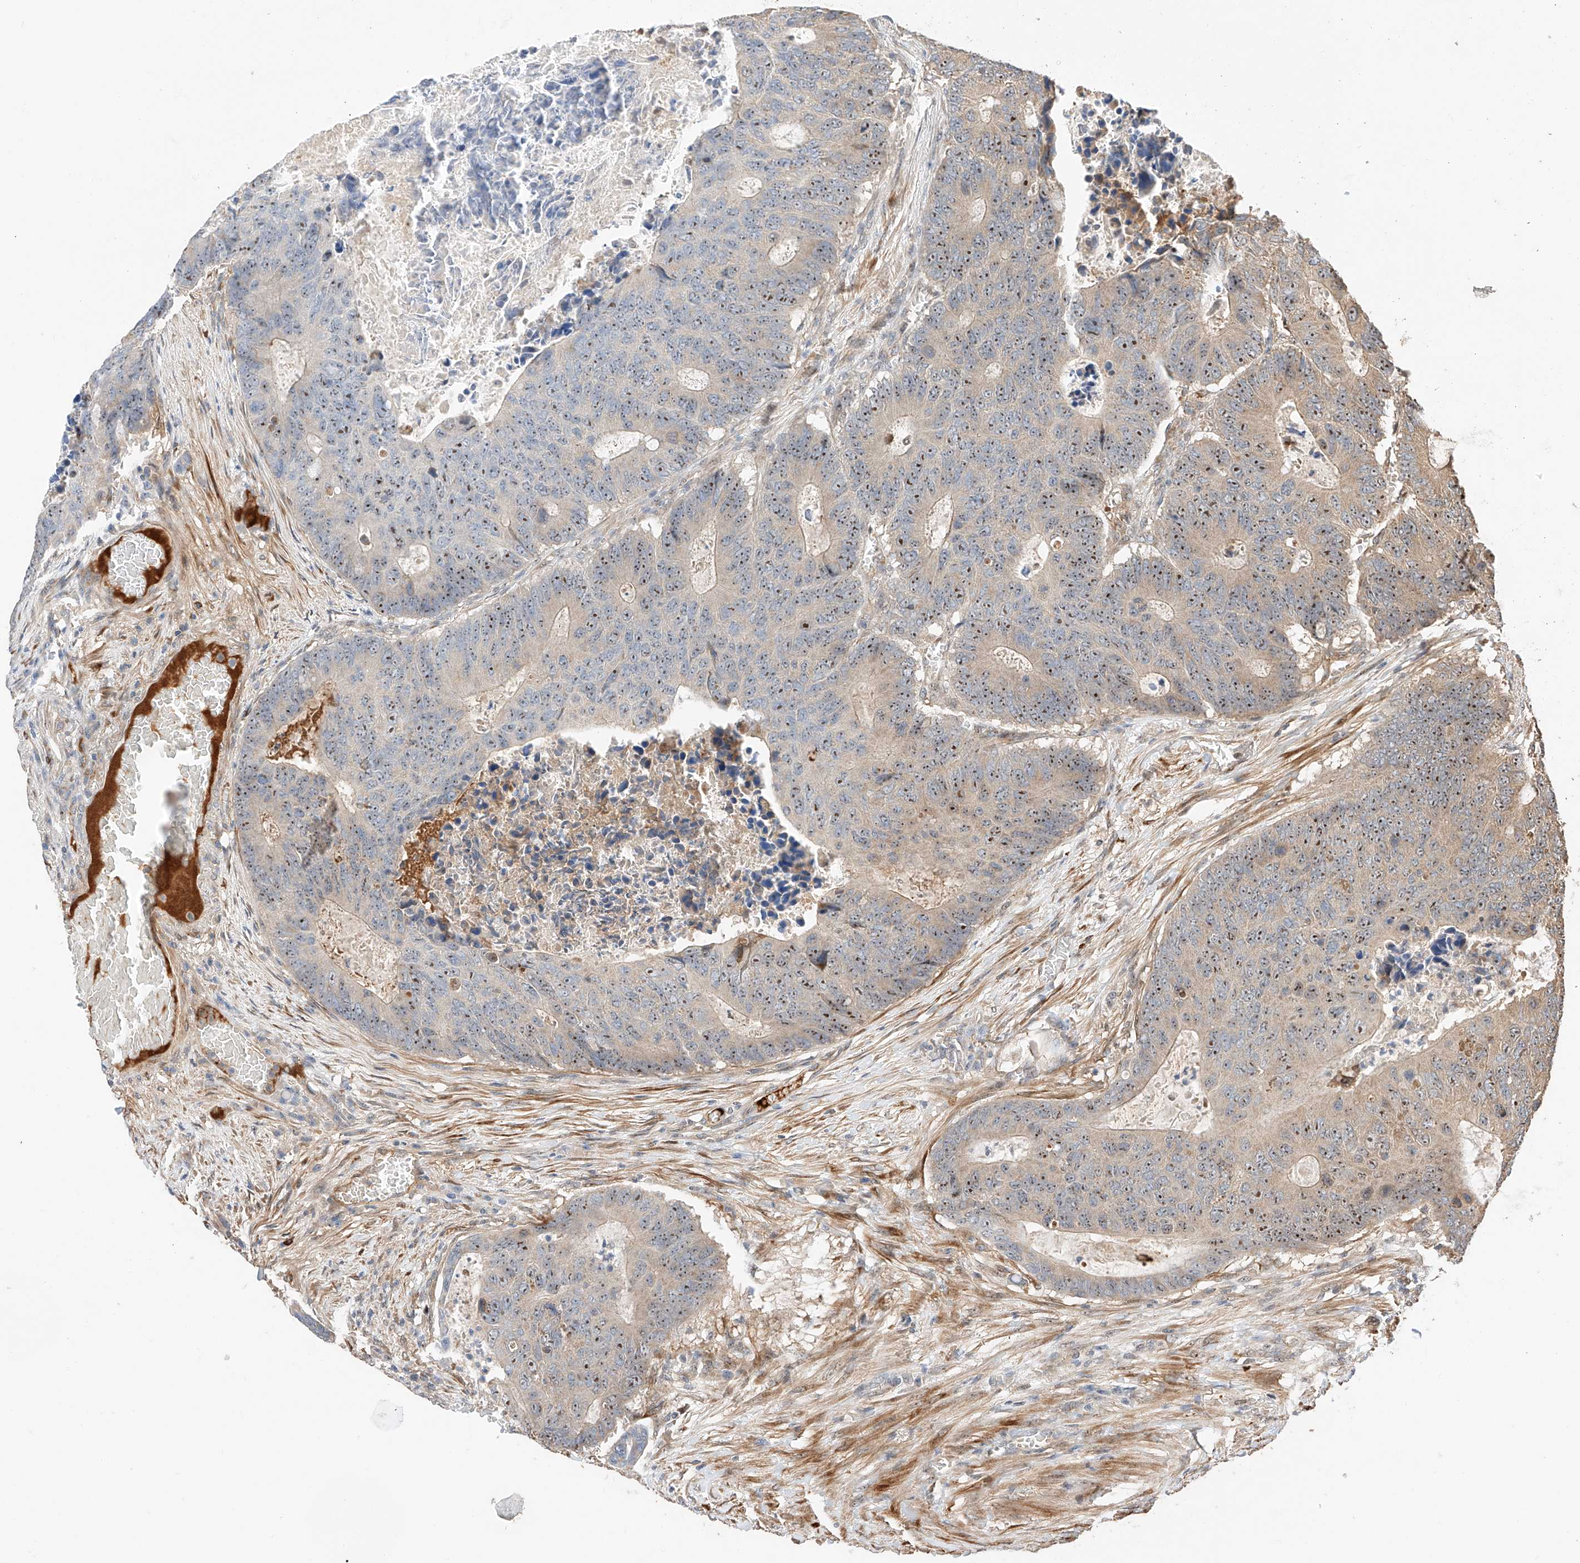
{"staining": {"intensity": "moderate", "quantity": "25%-75%", "location": "nuclear"}, "tissue": "colorectal cancer", "cell_type": "Tumor cells", "image_type": "cancer", "snomed": [{"axis": "morphology", "description": "Adenocarcinoma, NOS"}, {"axis": "topography", "description": "Colon"}], "caption": "The histopathology image displays a brown stain indicating the presence of a protein in the nuclear of tumor cells in colorectal cancer (adenocarcinoma). Immunohistochemistry (ihc) stains the protein of interest in brown and the nuclei are stained blue.", "gene": "RAB23", "patient": {"sex": "male", "age": 87}}